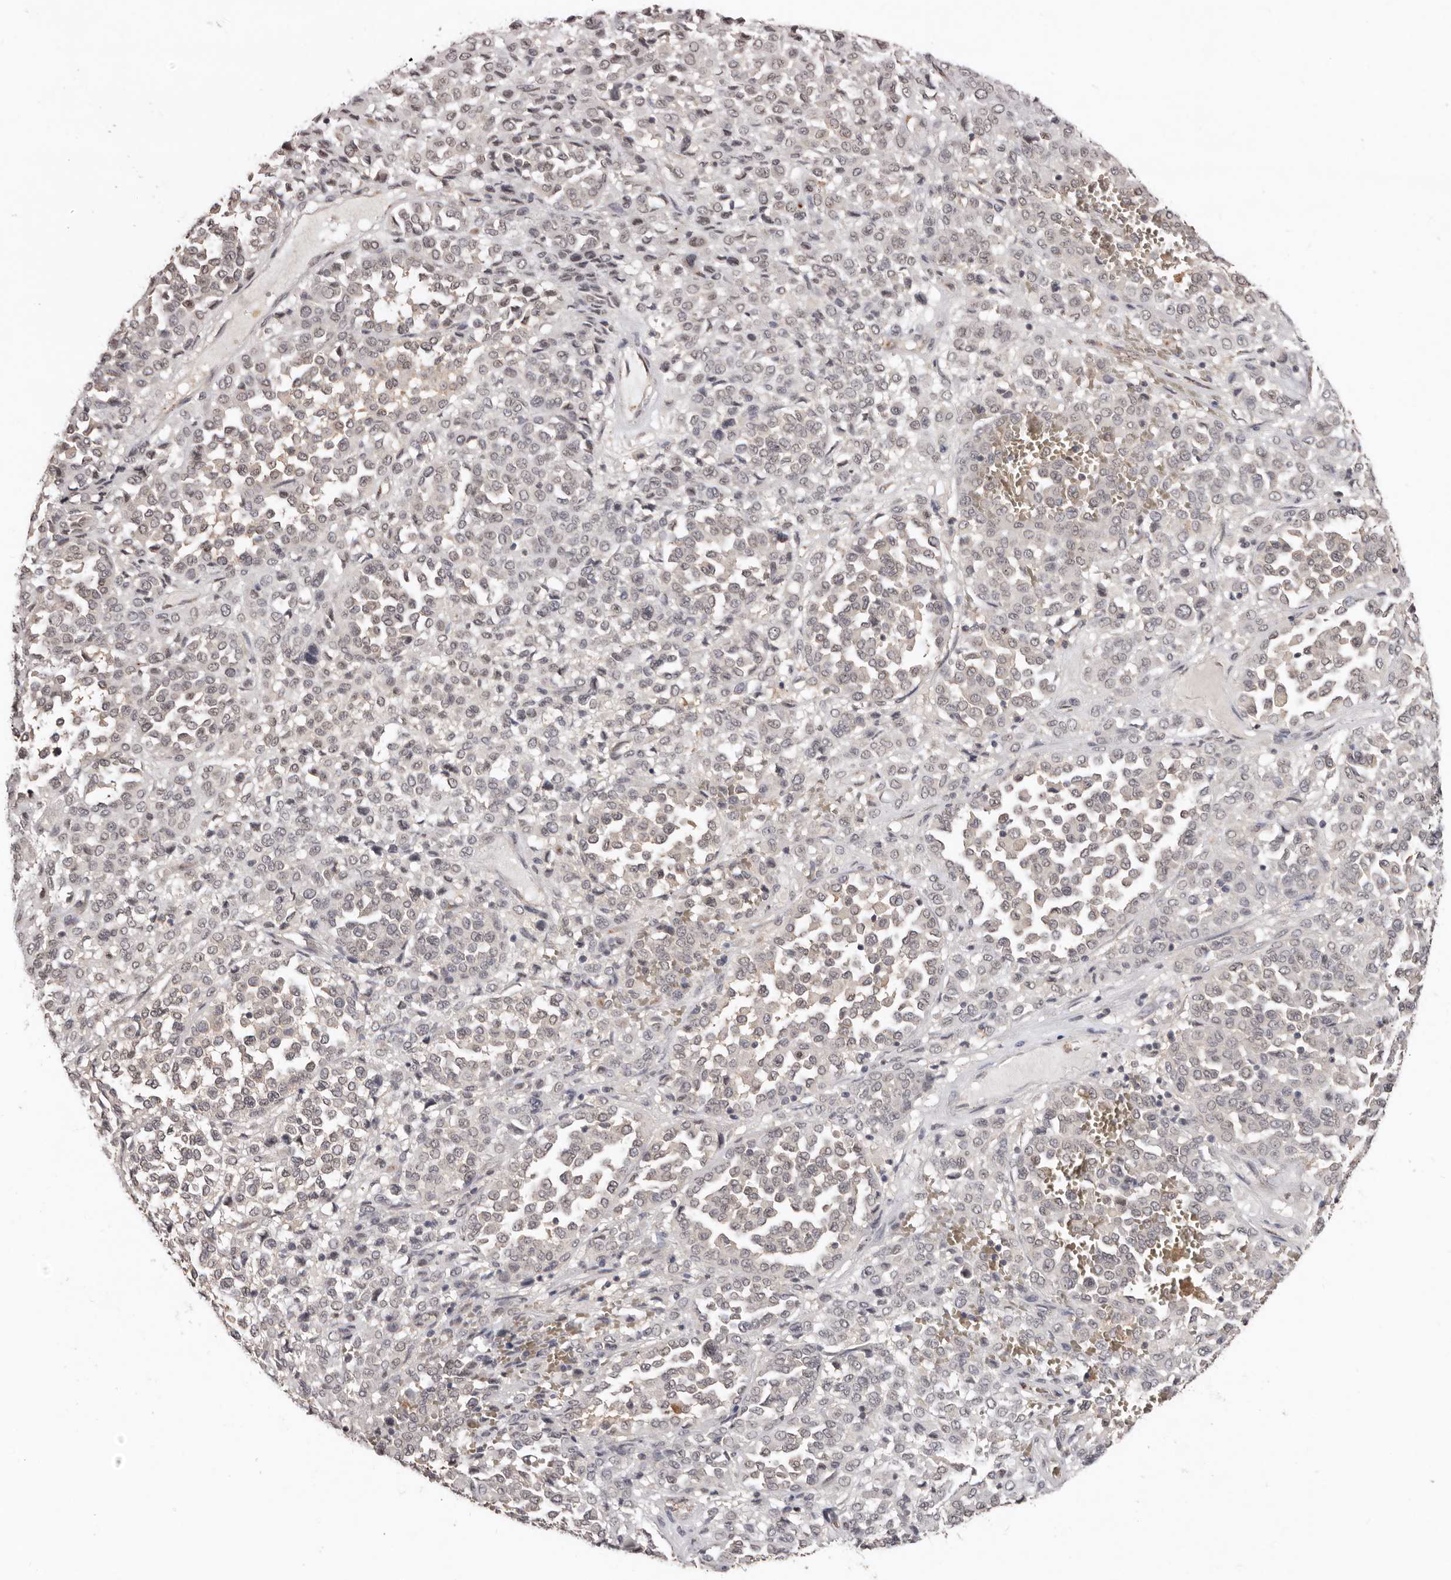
{"staining": {"intensity": "negative", "quantity": "none", "location": "none"}, "tissue": "melanoma", "cell_type": "Tumor cells", "image_type": "cancer", "snomed": [{"axis": "morphology", "description": "Malignant melanoma, Metastatic site"}, {"axis": "topography", "description": "Pancreas"}], "caption": "Tumor cells show no significant positivity in melanoma. (DAB IHC visualized using brightfield microscopy, high magnification).", "gene": "SULT1E1", "patient": {"sex": "female", "age": 30}}